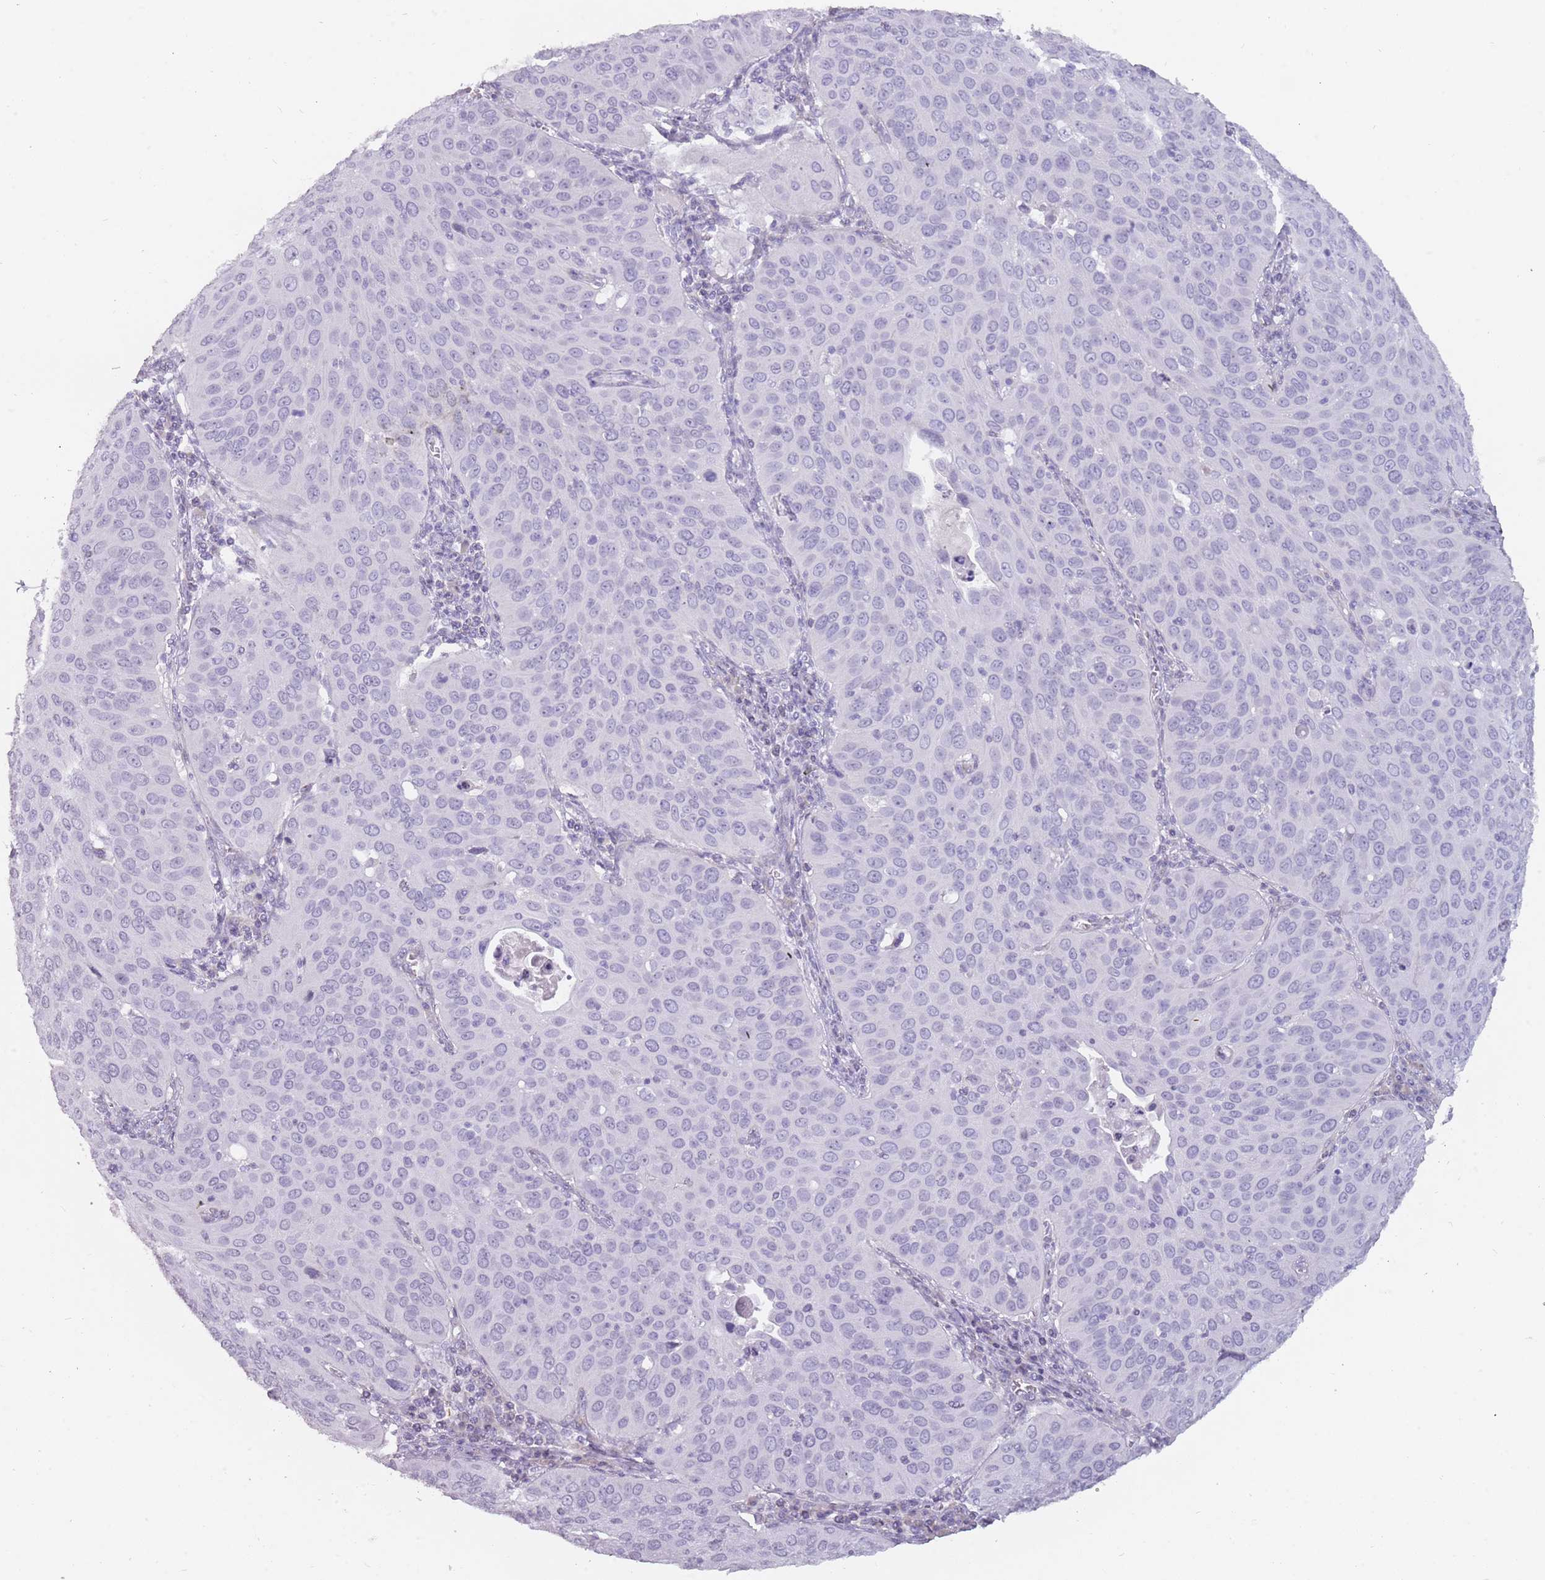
{"staining": {"intensity": "negative", "quantity": "none", "location": "none"}, "tissue": "cervical cancer", "cell_type": "Tumor cells", "image_type": "cancer", "snomed": [{"axis": "morphology", "description": "Squamous cell carcinoma, NOS"}, {"axis": "topography", "description": "Cervix"}], "caption": "This is a image of IHC staining of cervical cancer, which shows no positivity in tumor cells.", "gene": "DDX4", "patient": {"sex": "female", "age": 36}}